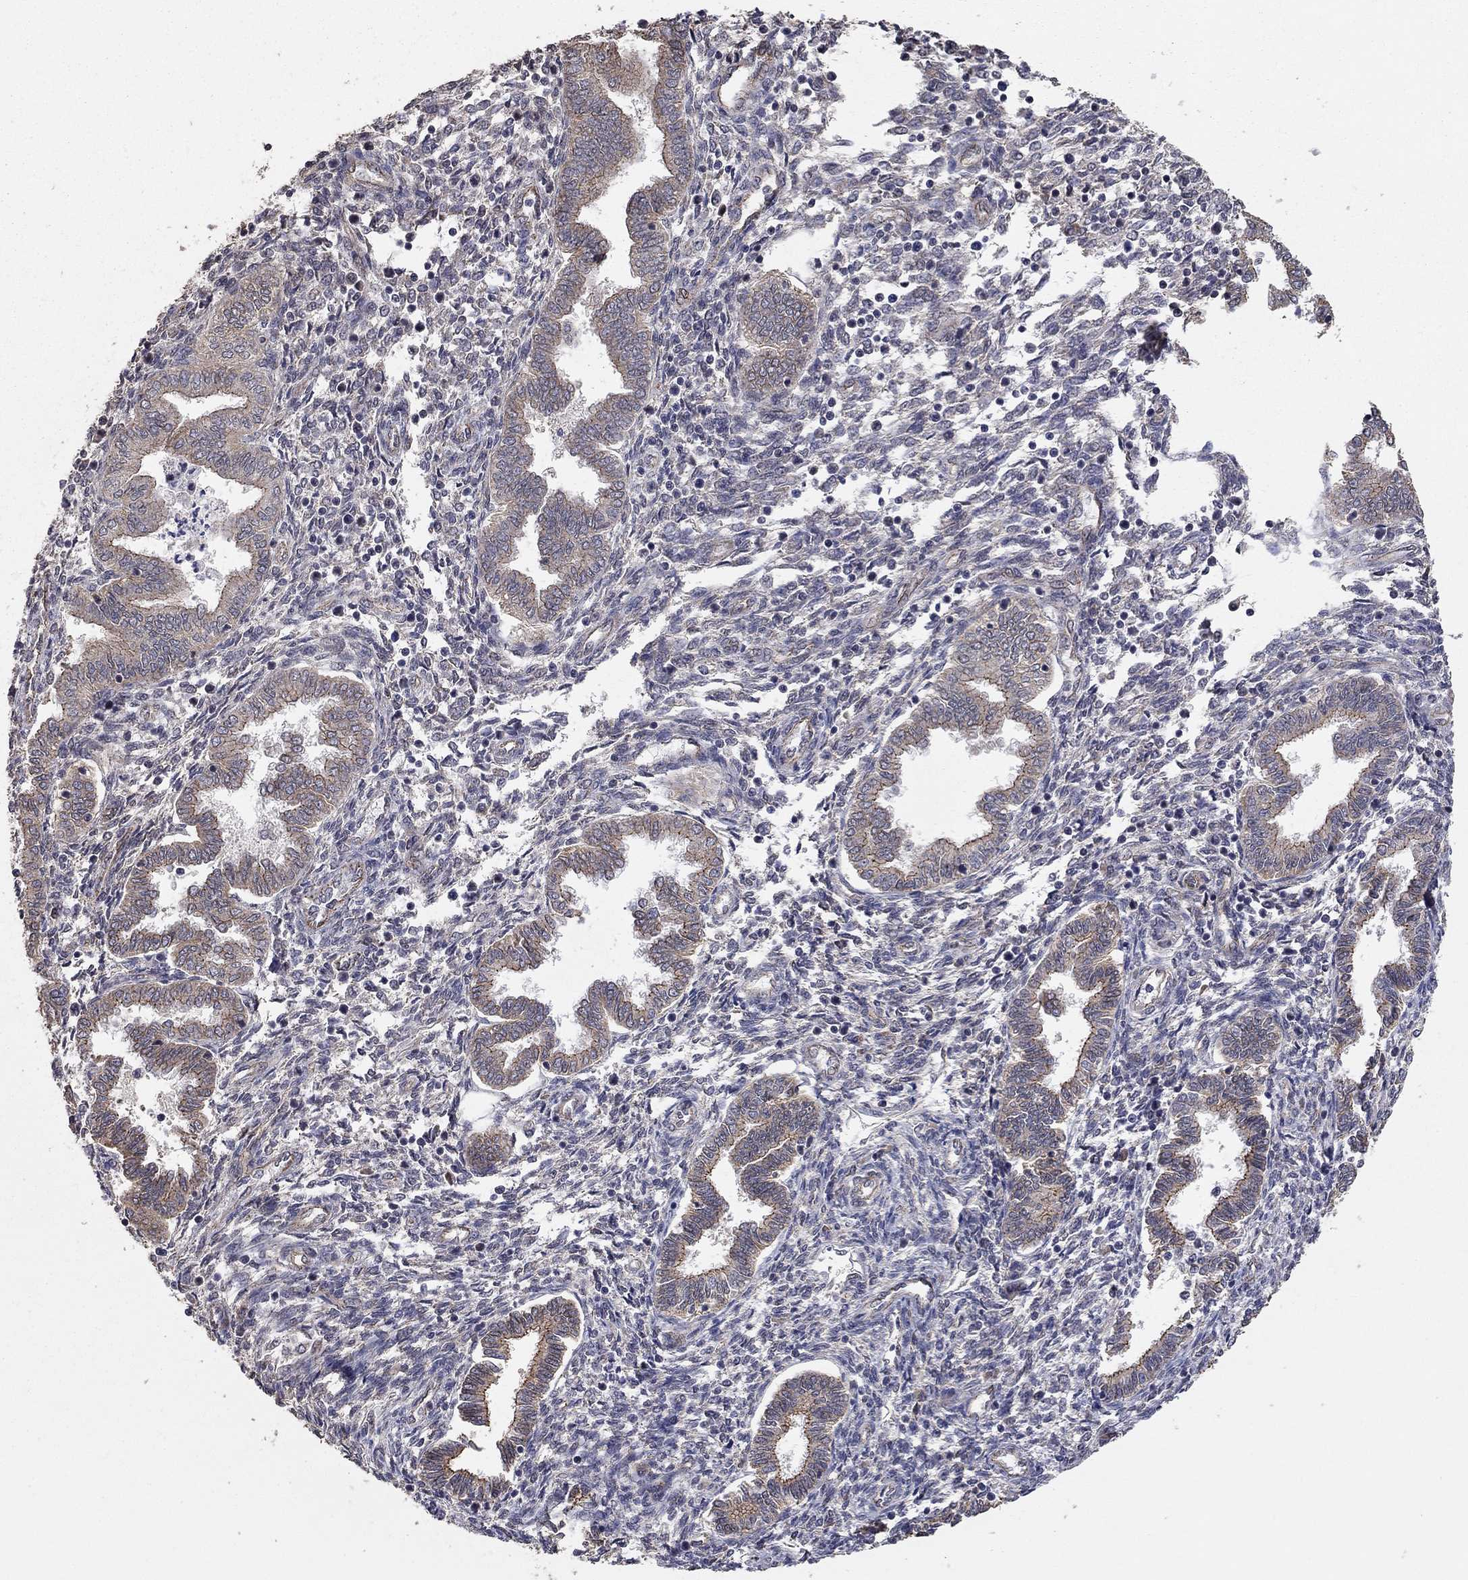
{"staining": {"intensity": "negative", "quantity": "none", "location": "none"}, "tissue": "endometrium", "cell_type": "Cells in endometrial stroma", "image_type": "normal", "snomed": [{"axis": "morphology", "description": "Normal tissue, NOS"}, {"axis": "topography", "description": "Endometrium"}], "caption": "High power microscopy image of an IHC image of normal endometrium, revealing no significant positivity in cells in endometrial stroma. (DAB (3,3'-diaminobenzidine) IHC visualized using brightfield microscopy, high magnification).", "gene": "ANKRA2", "patient": {"sex": "female", "age": 42}}